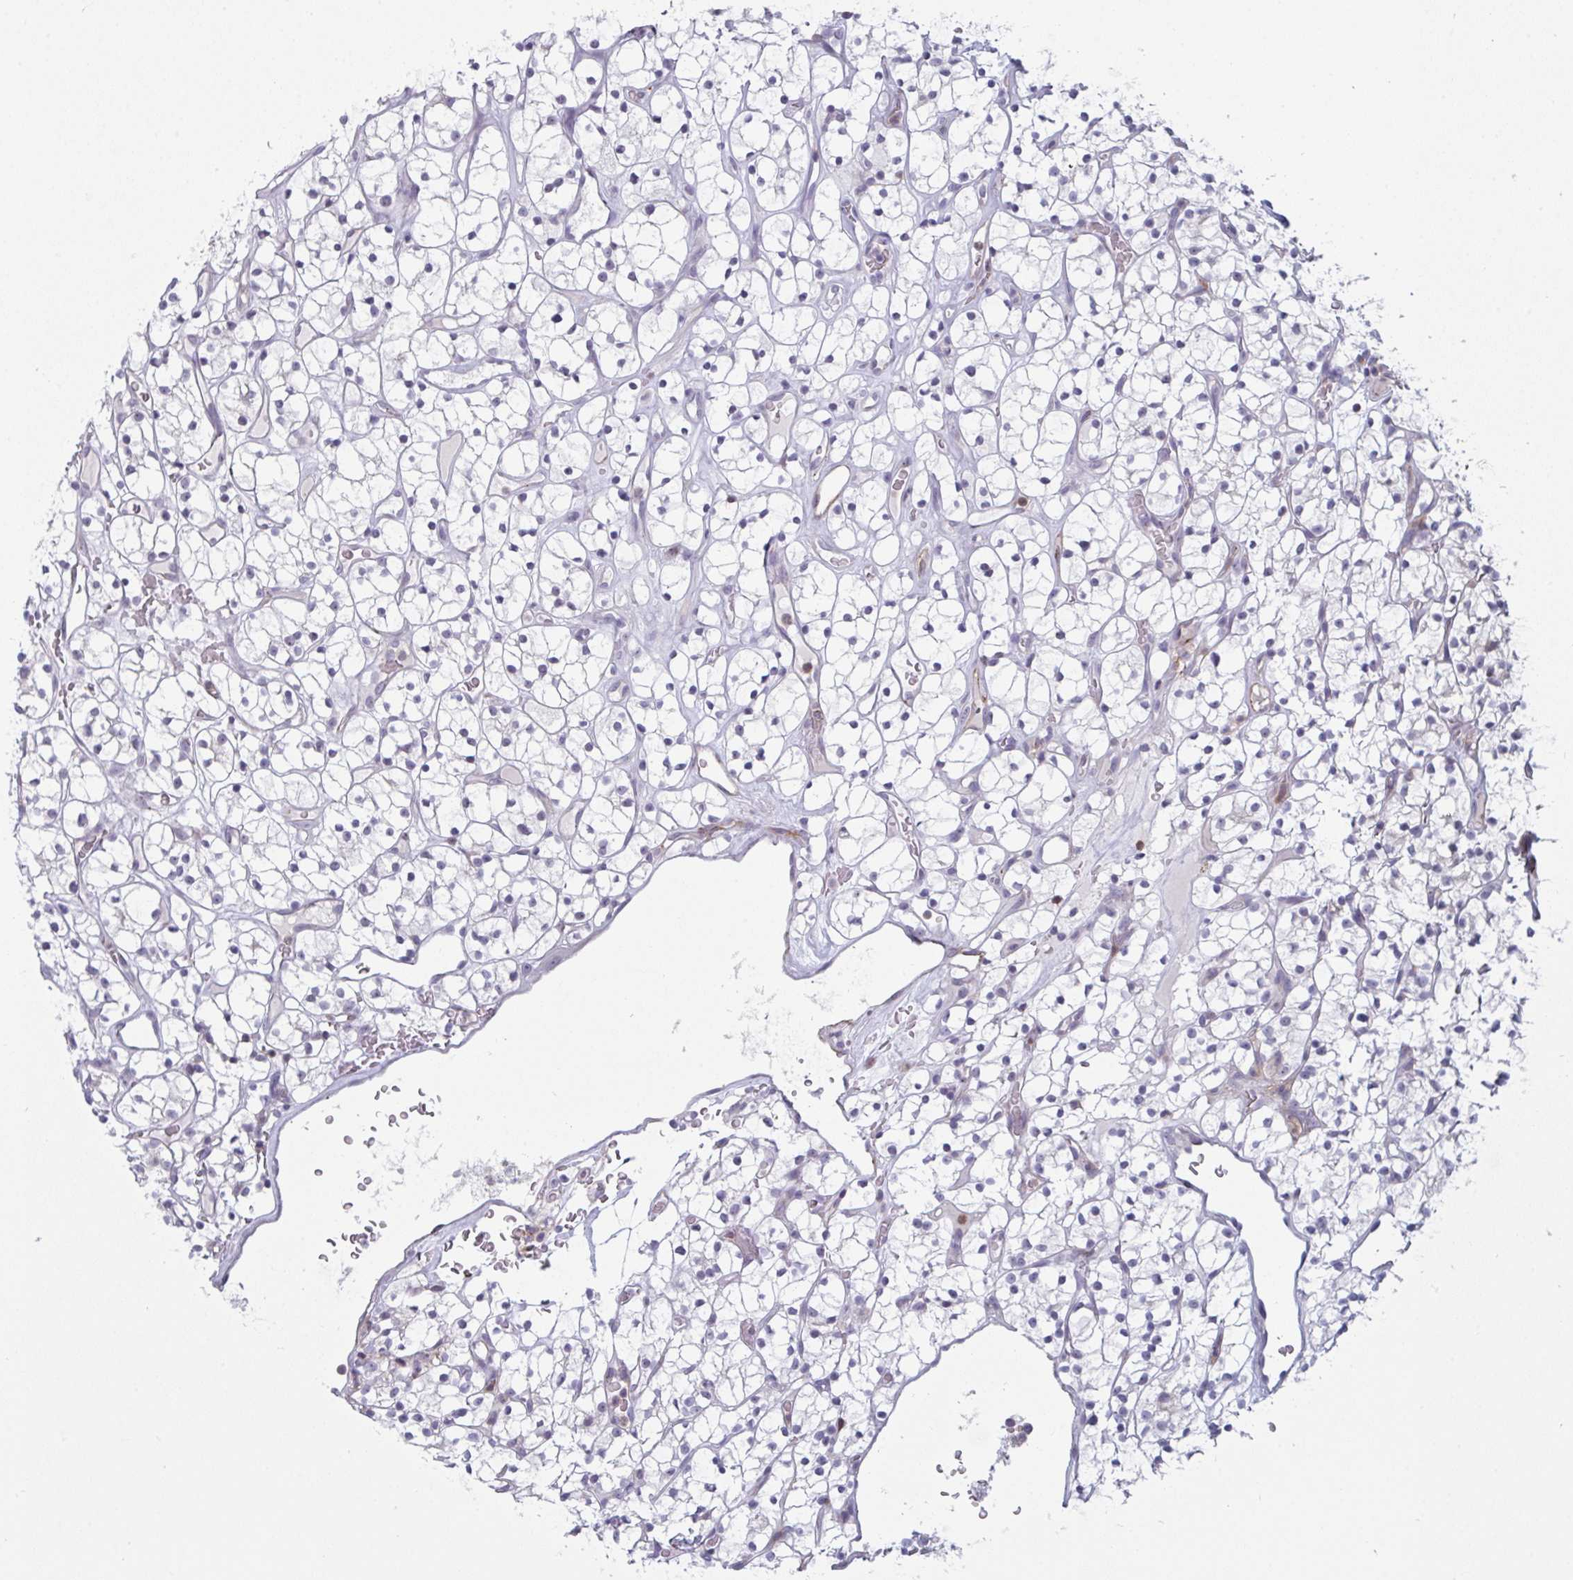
{"staining": {"intensity": "negative", "quantity": "none", "location": "none"}, "tissue": "renal cancer", "cell_type": "Tumor cells", "image_type": "cancer", "snomed": [{"axis": "morphology", "description": "Adenocarcinoma, NOS"}, {"axis": "topography", "description": "Kidney"}], "caption": "A micrograph of human renal cancer is negative for staining in tumor cells. (DAB (3,3'-diaminobenzidine) immunohistochemistry (IHC) visualized using brightfield microscopy, high magnification).", "gene": "CD80", "patient": {"sex": "female", "age": 64}}